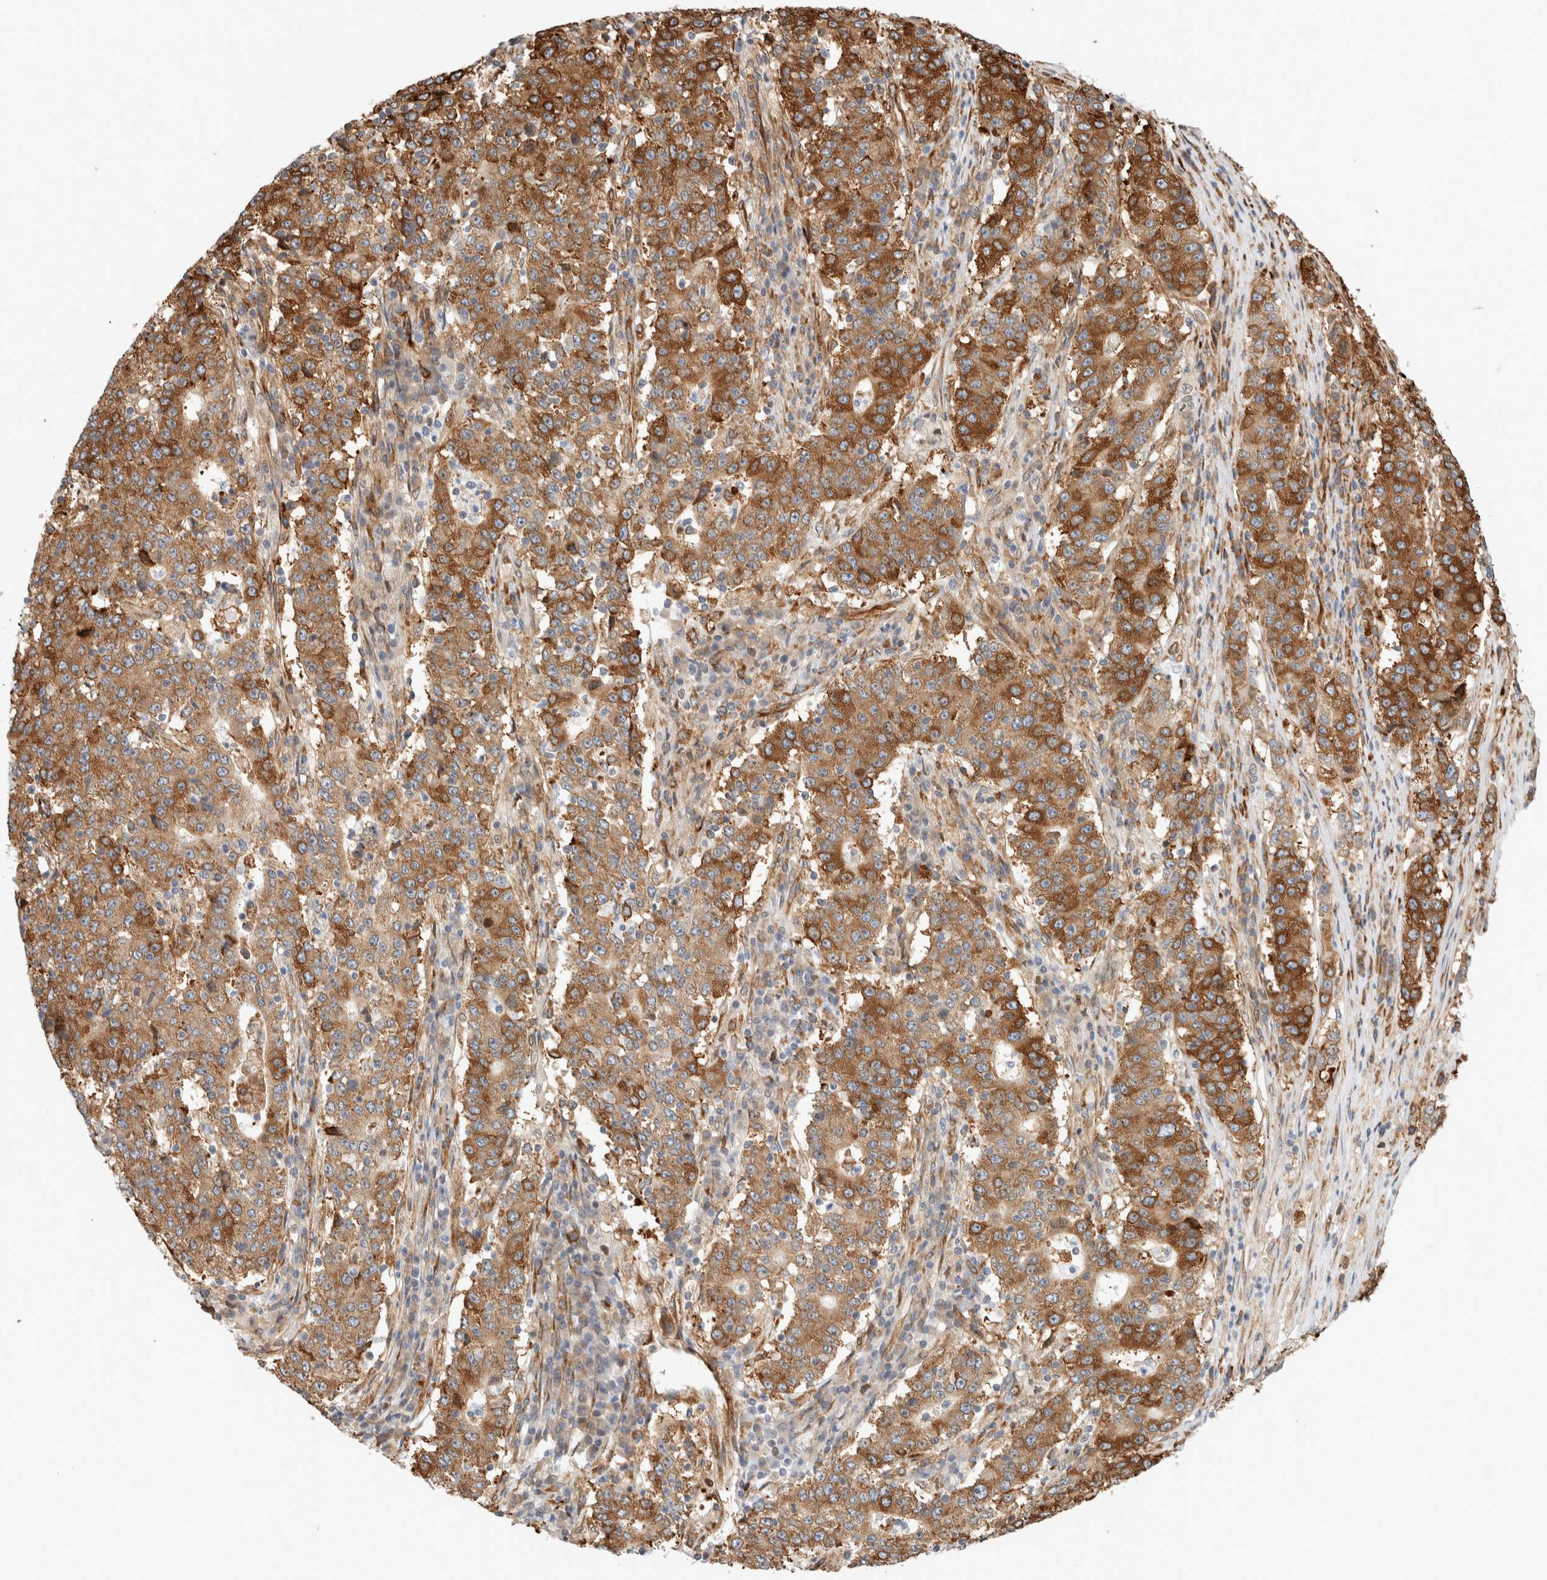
{"staining": {"intensity": "moderate", "quantity": ">75%", "location": "cytoplasmic/membranous"}, "tissue": "stomach cancer", "cell_type": "Tumor cells", "image_type": "cancer", "snomed": [{"axis": "morphology", "description": "Adenocarcinoma, NOS"}, {"axis": "topography", "description": "Stomach"}], "caption": "A photomicrograph of human stomach cancer (adenocarcinoma) stained for a protein shows moderate cytoplasmic/membranous brown staining in tumor cells.", "gene": "LLGL2", "patient": {"sex": "male", "age": 59}}